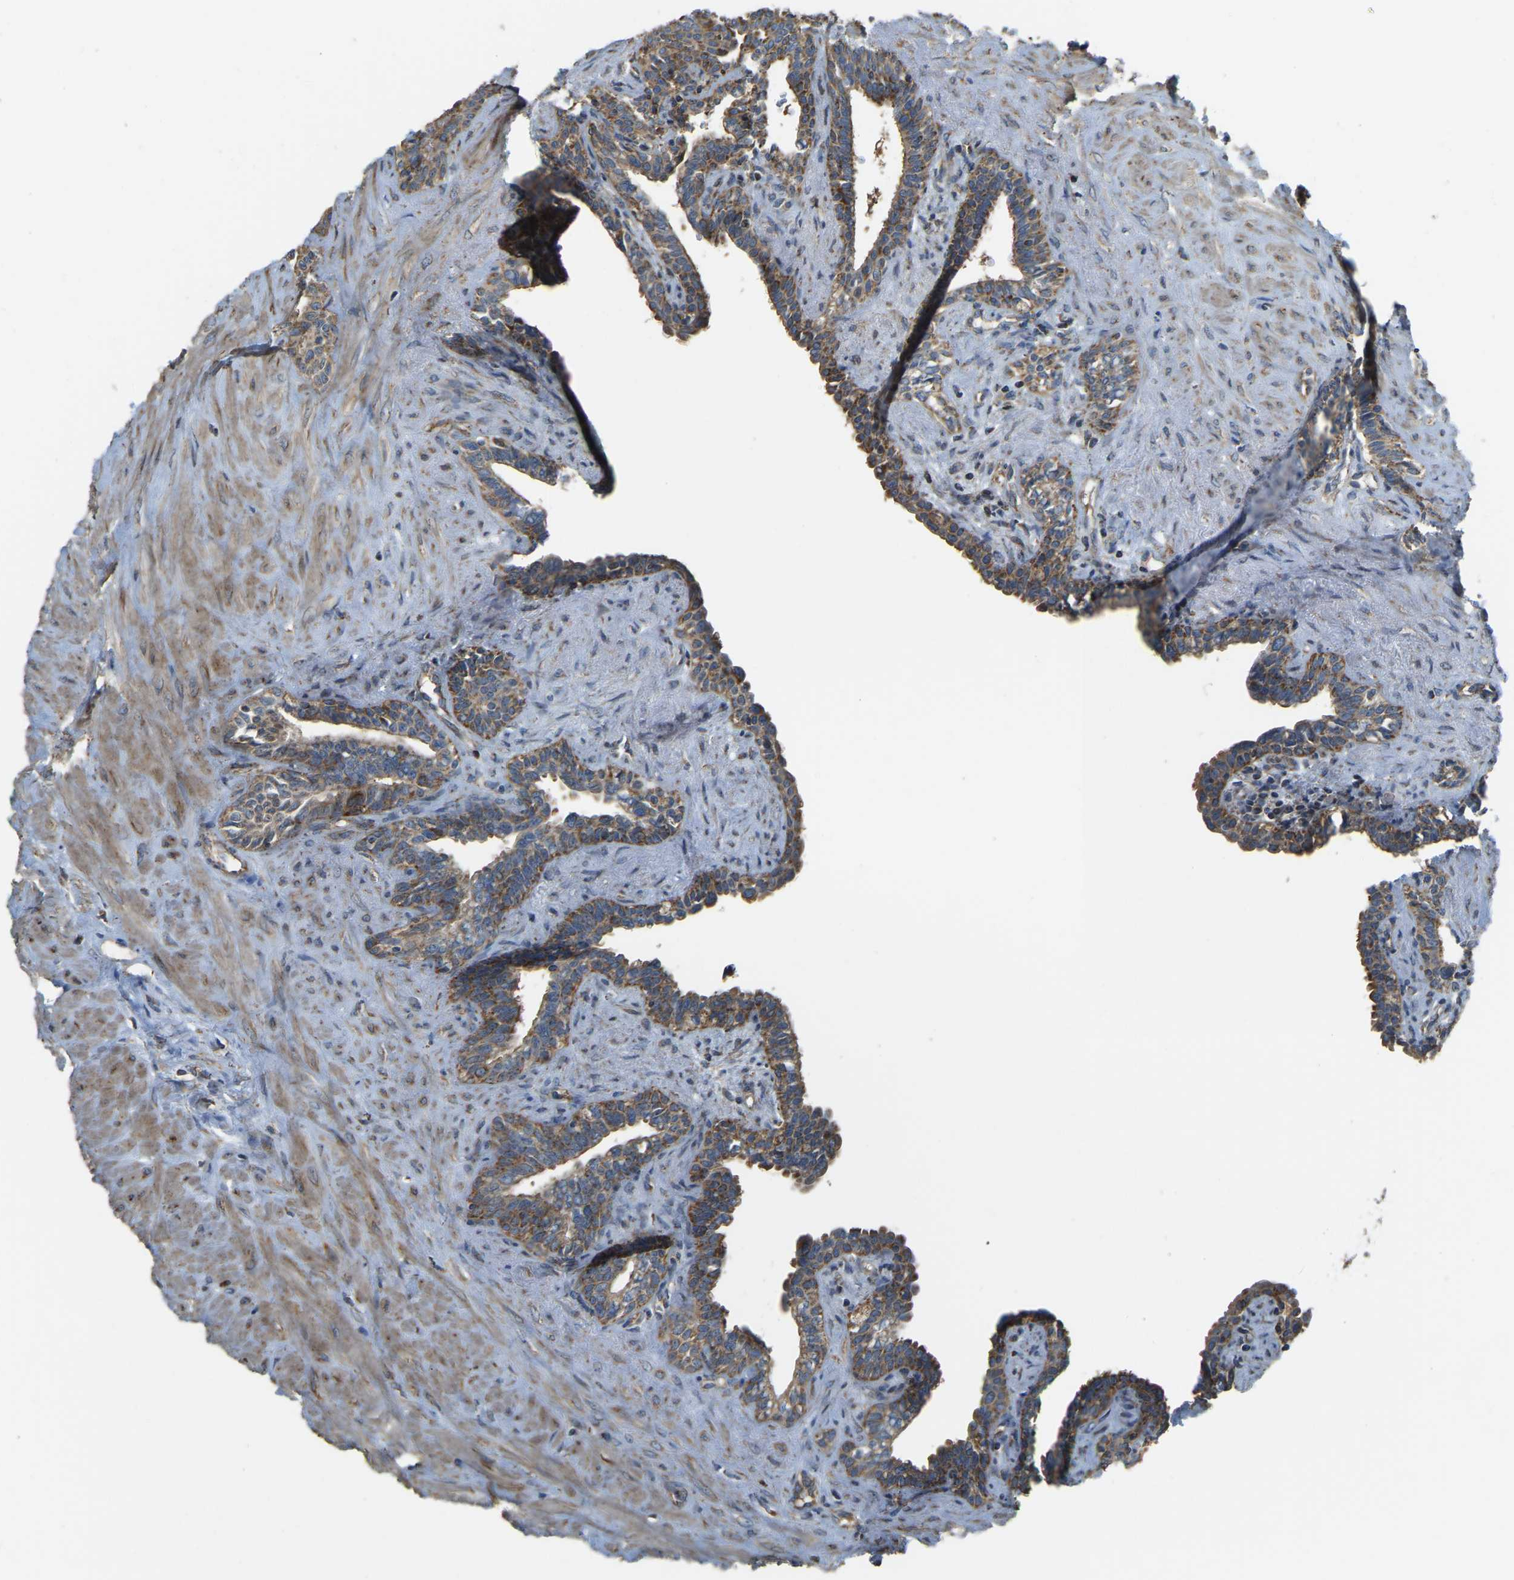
{"staining": {"intensity": "moderate", "quantity": ">75%", "location": "cytoplasmic/membranous"}, "tissue": "seminal vesicle", "cell_type": "Glandular cells", "image_type": "normal", "snomed": [{"axis": "morphology", "description": "Normal tissue, NOS"}, {"axis": "morphology", "description": "Adenocarcinoma, High grade"}, {"axis": "topography", "description": "Prostate"}, {"axis": "topography", "description": "Seminal veicle"}], "caption": "The immunohistochemical stain highlights moderate cytoplasmic/membranous positivity in glandular cells of normal seminal vesicle. (IHC, brightfield microscopy, high magnification).", "gene": "PSMD7", "patient": {"sex": "male", "age": 55}}